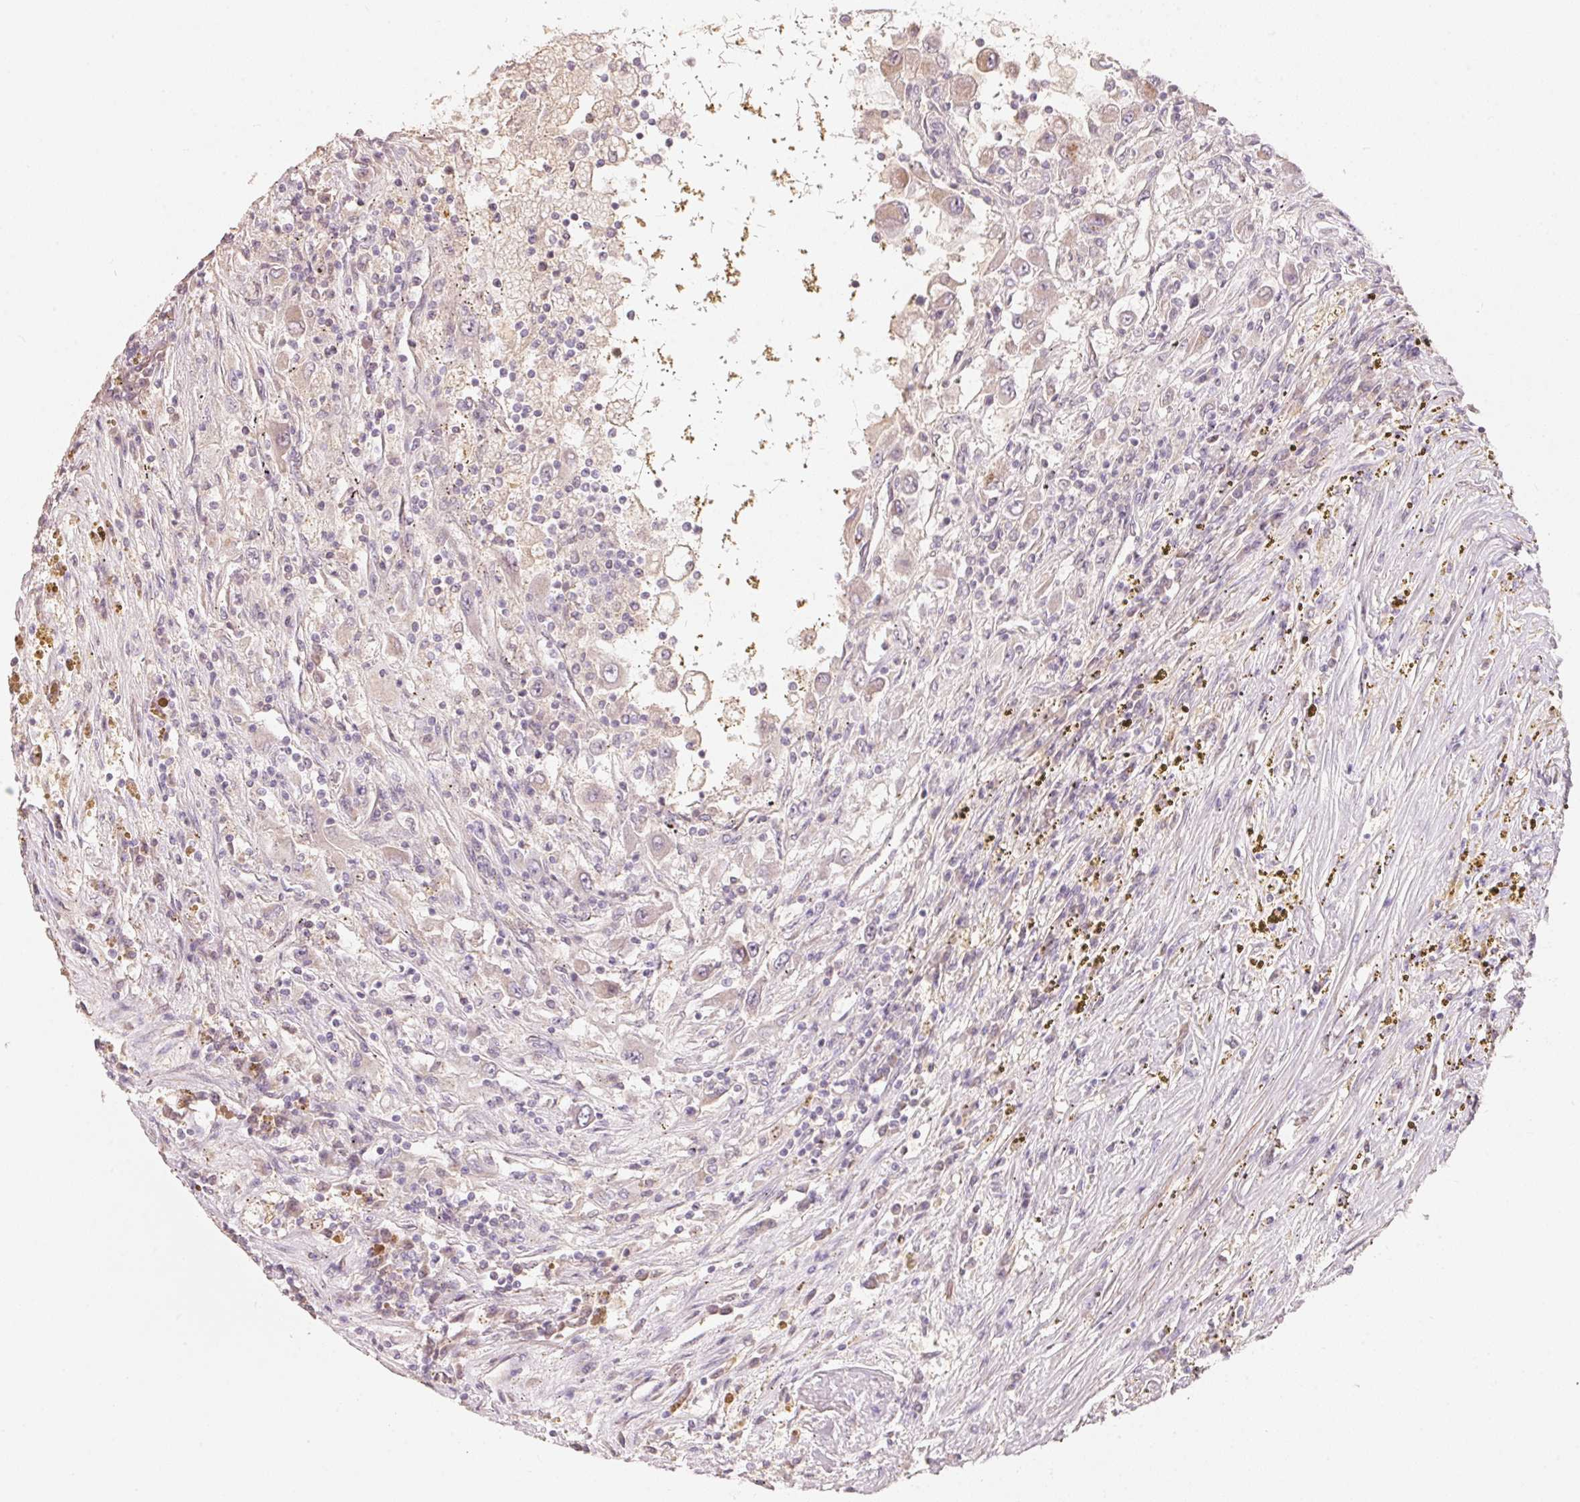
{"staining": {"intensity": "negative", "quantity": "none", "location": "none"}, "tissue": "renal cancer", "cell_type": "Tumor cells", "image_type": "cancer", "snomed": [{"axis": "morphology", "description": "Adenocarcinoma, NOS"}, {"axis": "topography", "description": "Kidney"}], "caption": "Tumor cells show no significant expression in adenocarcinoma (renal).", "gene": "TP53AIP1", "patient": {"sex": "female", "age": 67}}